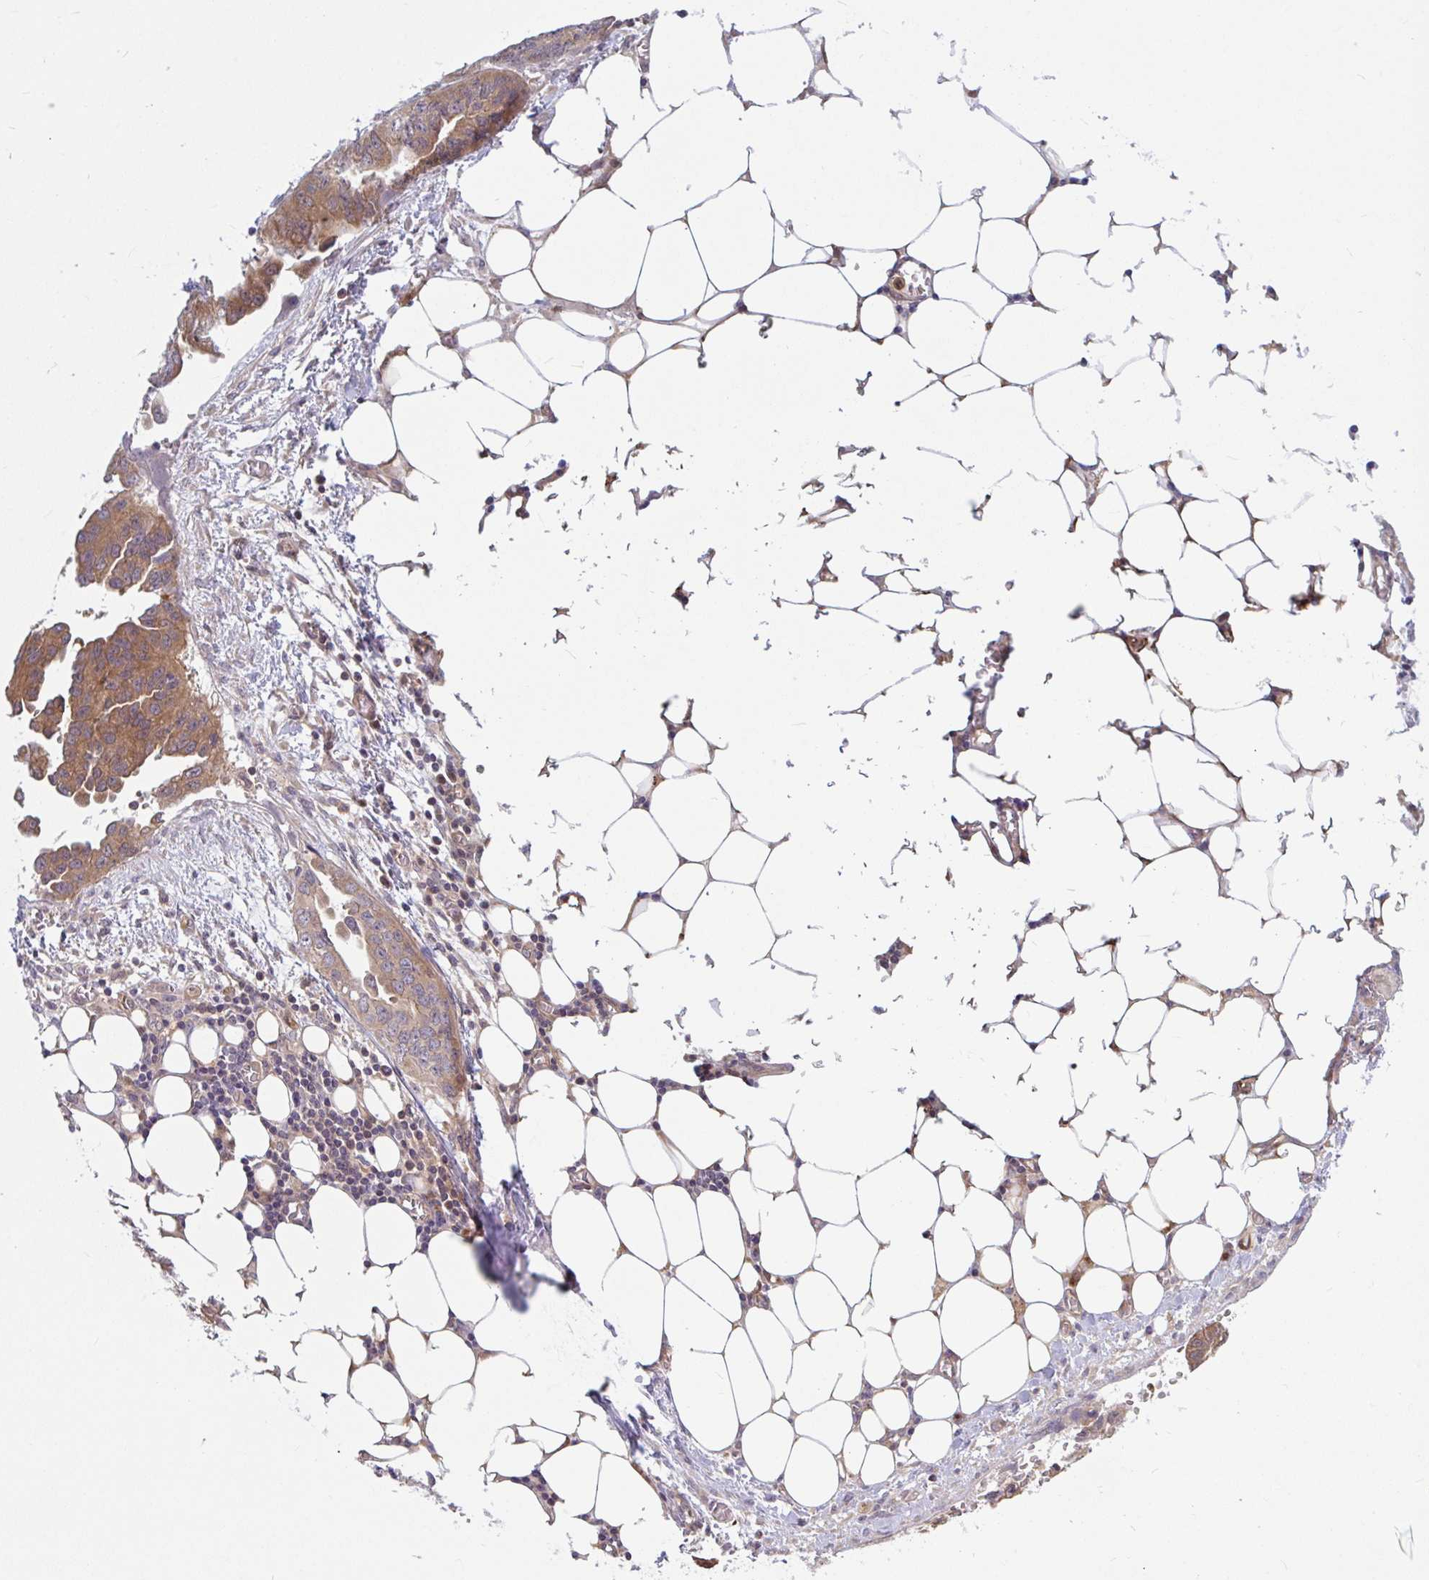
{"staining": {"intensity": "moderate", "quantity": ">75%", "location": "cytoplasmic/membranous"}, "tissue": "ovarian cancer", "cell_type": "Tumor cells", "image_type": "cancer", "snomed": [{"axis": "morphology", "description": "Cystadenocarcinoma, serous, NOS"}, {"axis": "topography", "description": "Ovary"}], "caption": "Serous cystadenocarcinoma (ovarian) tissue reveals moderate cytoplasmic/membranous positivity in about >75% of tumor cells", "gene": "LMNTD2", "patient": {"sex": "female", "age": 75}}